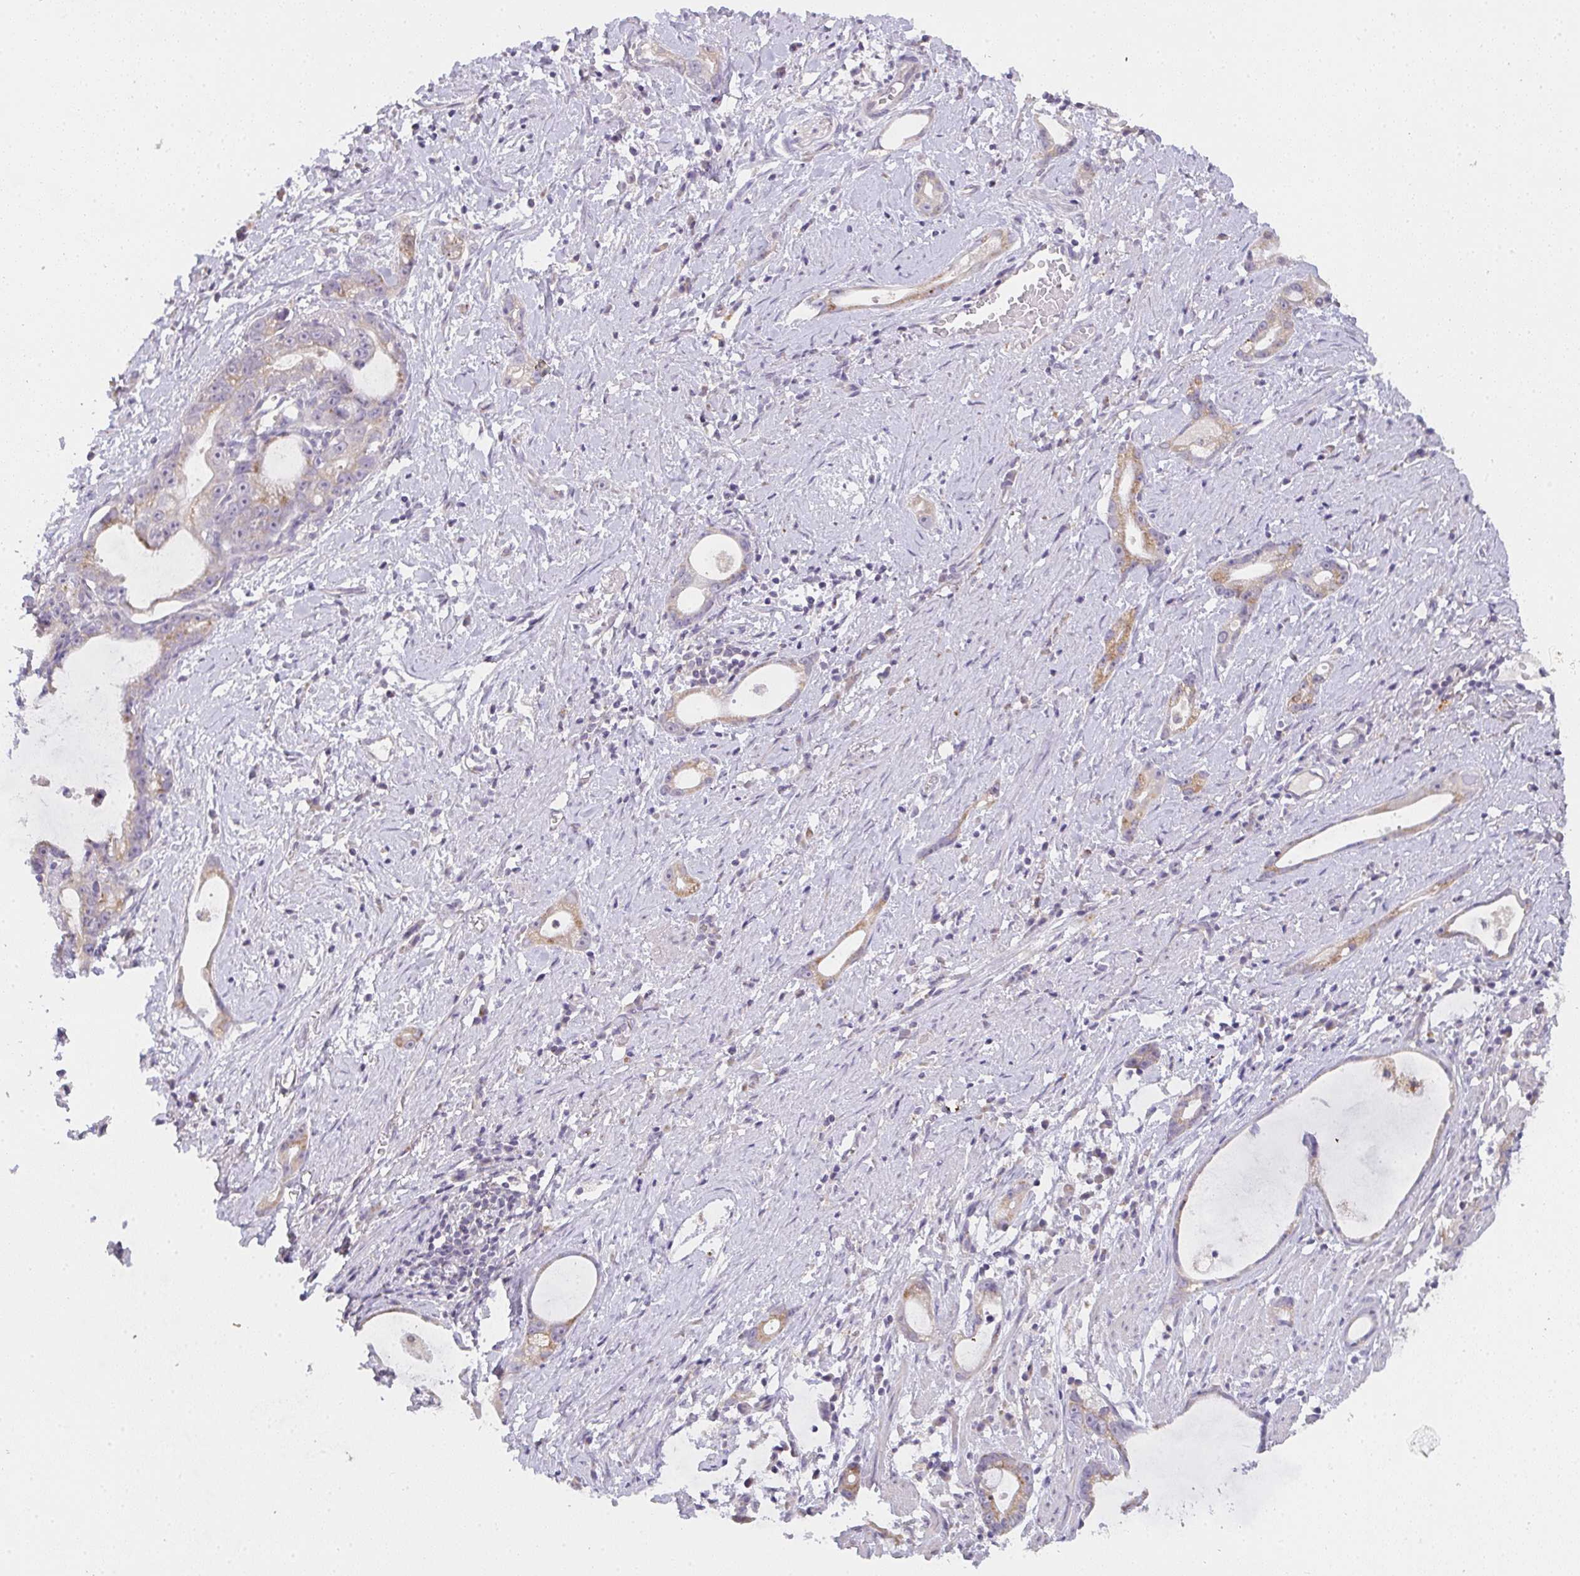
{"staining": {"intensity": "moderate", "quantity": "25%-75%", "location": "cytoplasmic/membranous"}, "tissue": "stomach cancer", "cell_type": "Tumor cells", "image_type": "cancer", "snomed": [{"axis": "morphology", "description": "Adenocarcinoma, NOS"}, {"axis": "topography", "description": "Stomach"}], "caption": "This histopathology image demonstrates immunohistochemistry staining of adenocarcinoma (stomach), with medium moderate cytoplasmic/membranous staining in about 25%-75% of tumor cells.", "gene": "TMEM219", "patient": {"sex": "male", "age": 55}}